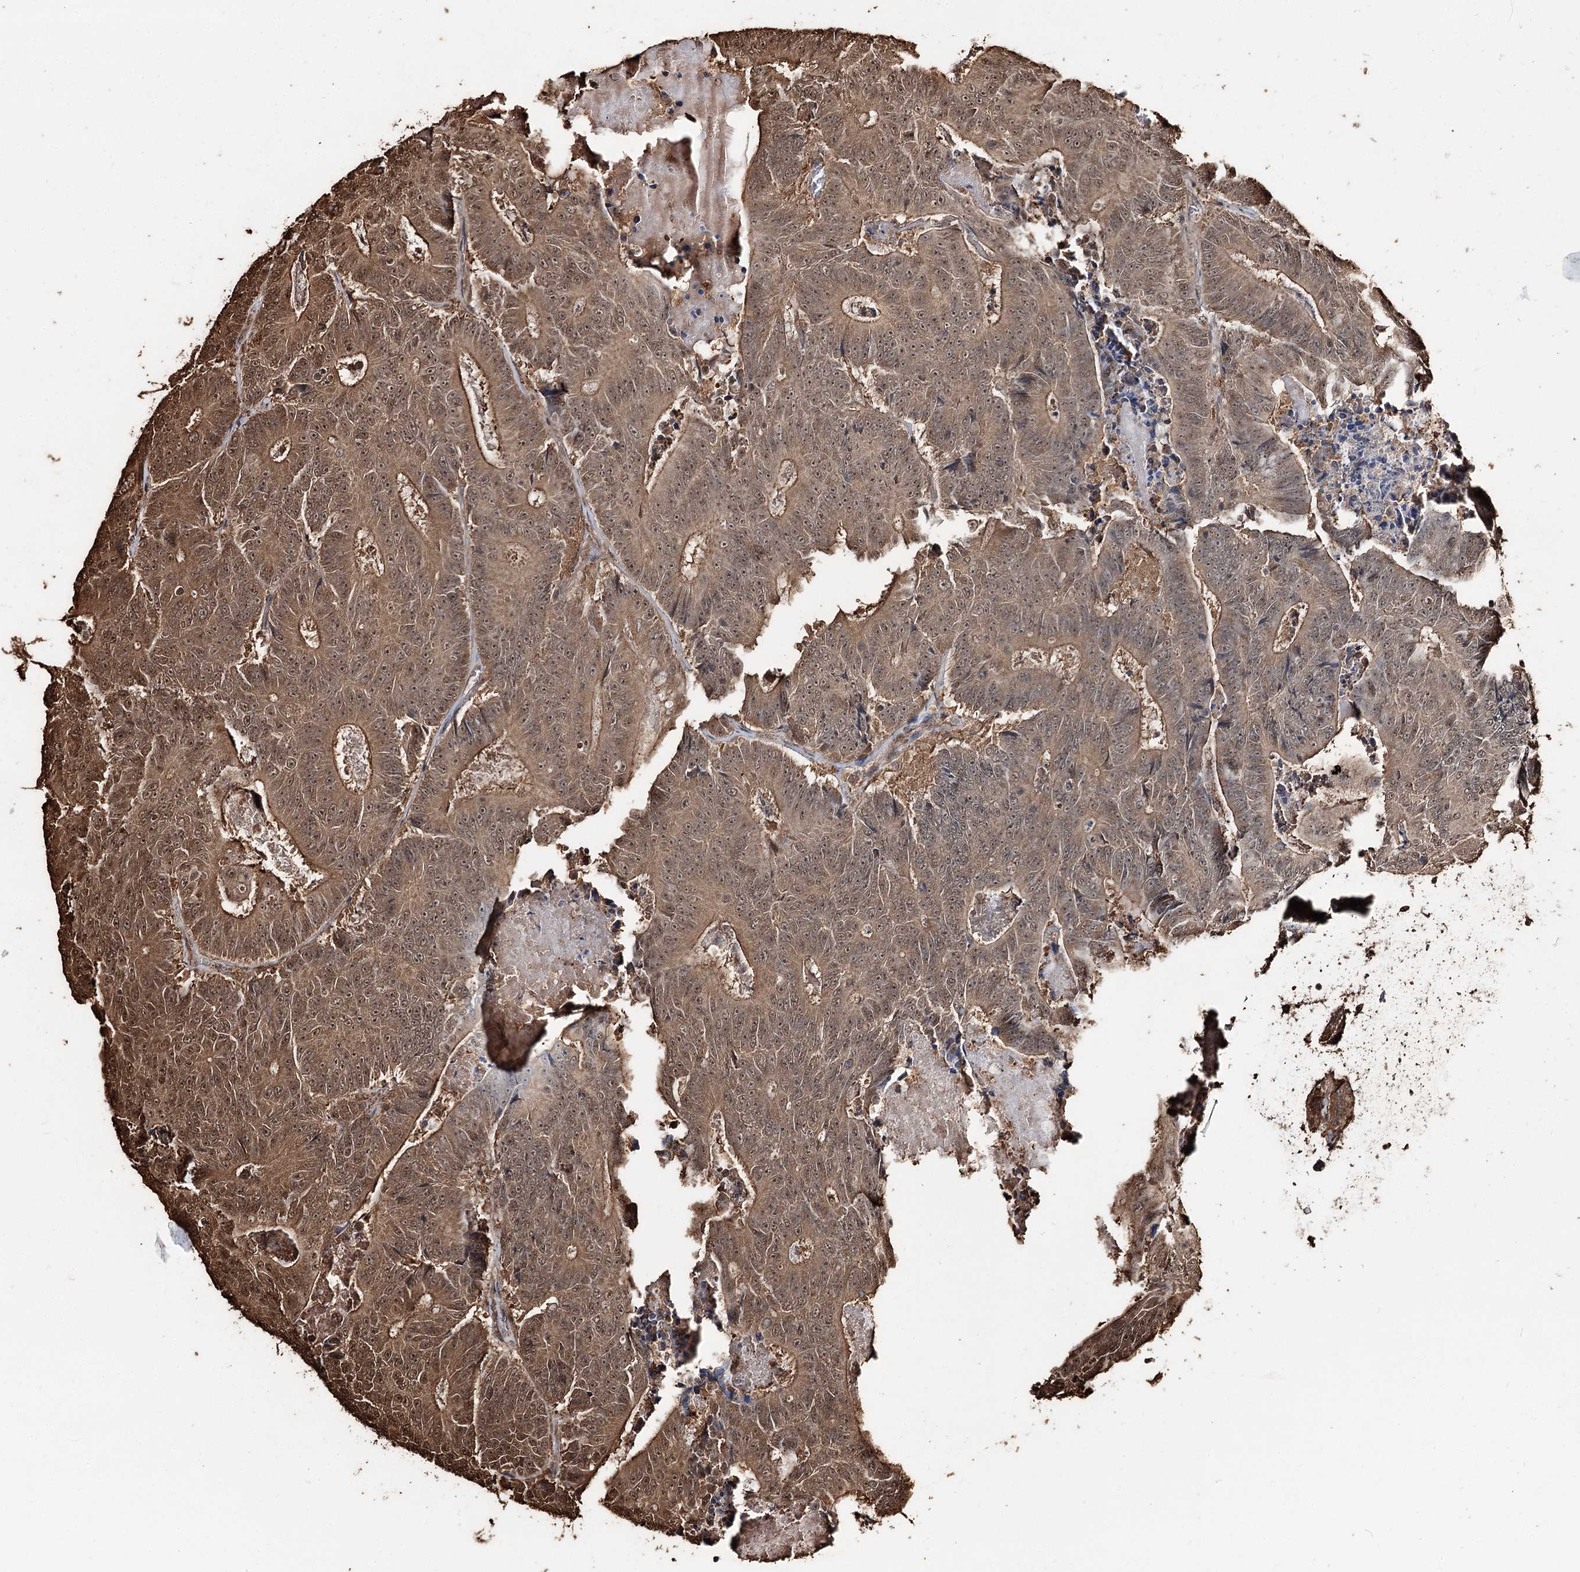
{"staining": {"intensity": "moderate", "quantity": ">75%", "location": "cytoplasmic/membranous,nuclear"}, "tissue": "colorectal cancer", "cell_type": "Tumor cells", "image_type": "cancer", "snomed": [{"axis": "morphology", "description": "Adenocarcinoma, NOS"}, {"axis": "topography", "description": "Colon"}], "caption": "High-magnification brightfield microscopy of colorectal adenocarcinoma stained with DAB (3,3'-diaminobenzidine) (brown) and counterstained with hematoxylin (blue). tumor cells exhibit moderate cytoplasmic/membranous and nuclear positivity is identified in about>75% of cells. The staining is performed using DAB (3,3'-diaminobenzidine) brown chromogen to label protein expression. The nuclei are counter-stained blue using hematoxylin.", "gene": "PLCH1", "patient": {"sex": "male", "age": 83}}